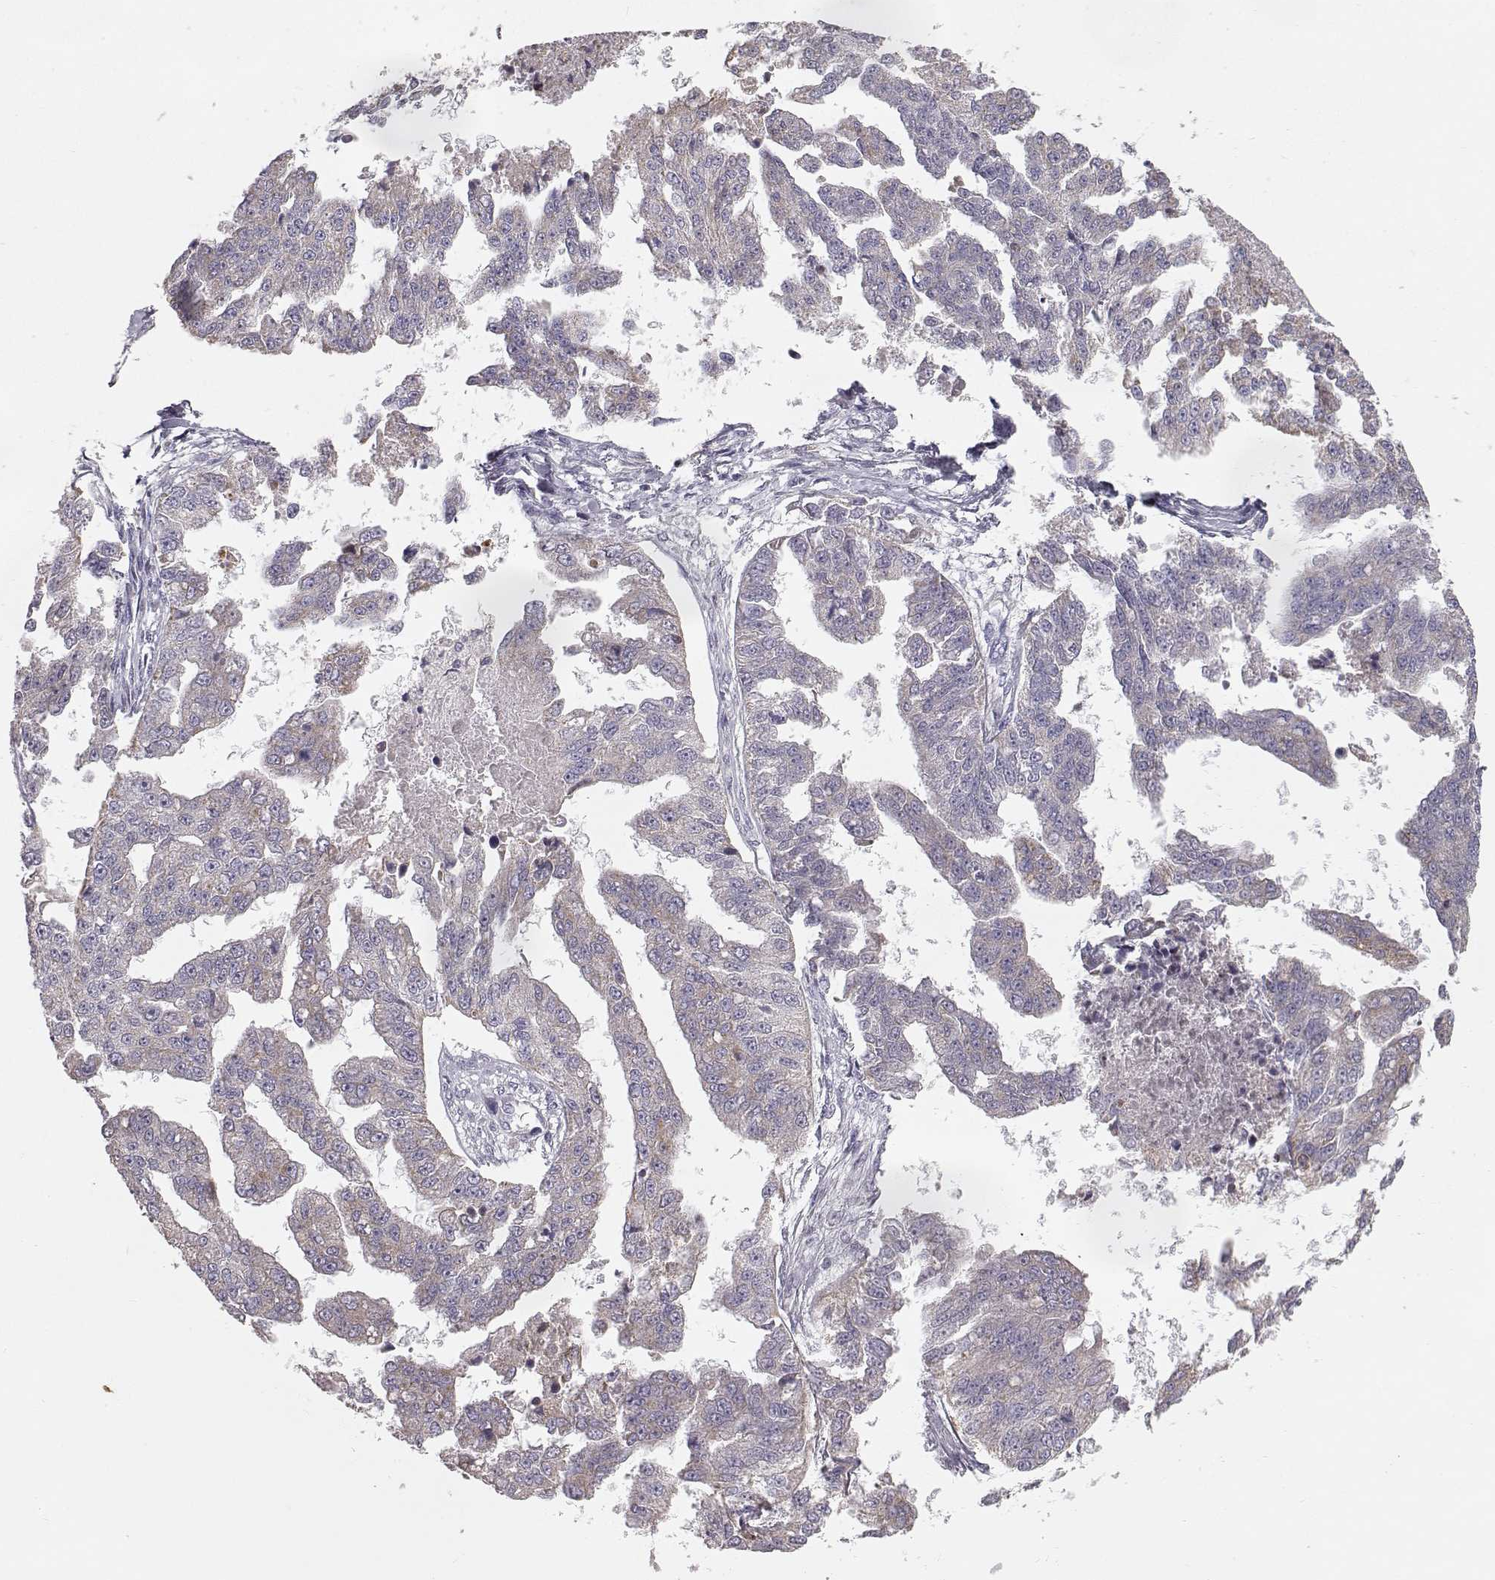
{"staining": {"intensity": "weak", "quantity": ">75%", "location": "cytoplasmic/membranous"}, "tissue": "ovarian cancer", "cell_type": "Tumor cells", "image_type": "cancer", "snomed": [{"axis": "morphology", "description": "Cystadenocarcinoma, serous, NOS"}, {"axis": "topography", "description": "Ovary"}], "caption": "An image of human ovarian cancer (serous cystadenocarcinoma) stained for a protein displays weak cytoplasmic/membranous brown staining in tumor cells.", "gene": "GRAP2", "patient": {"sex": "female", "age": 58}}